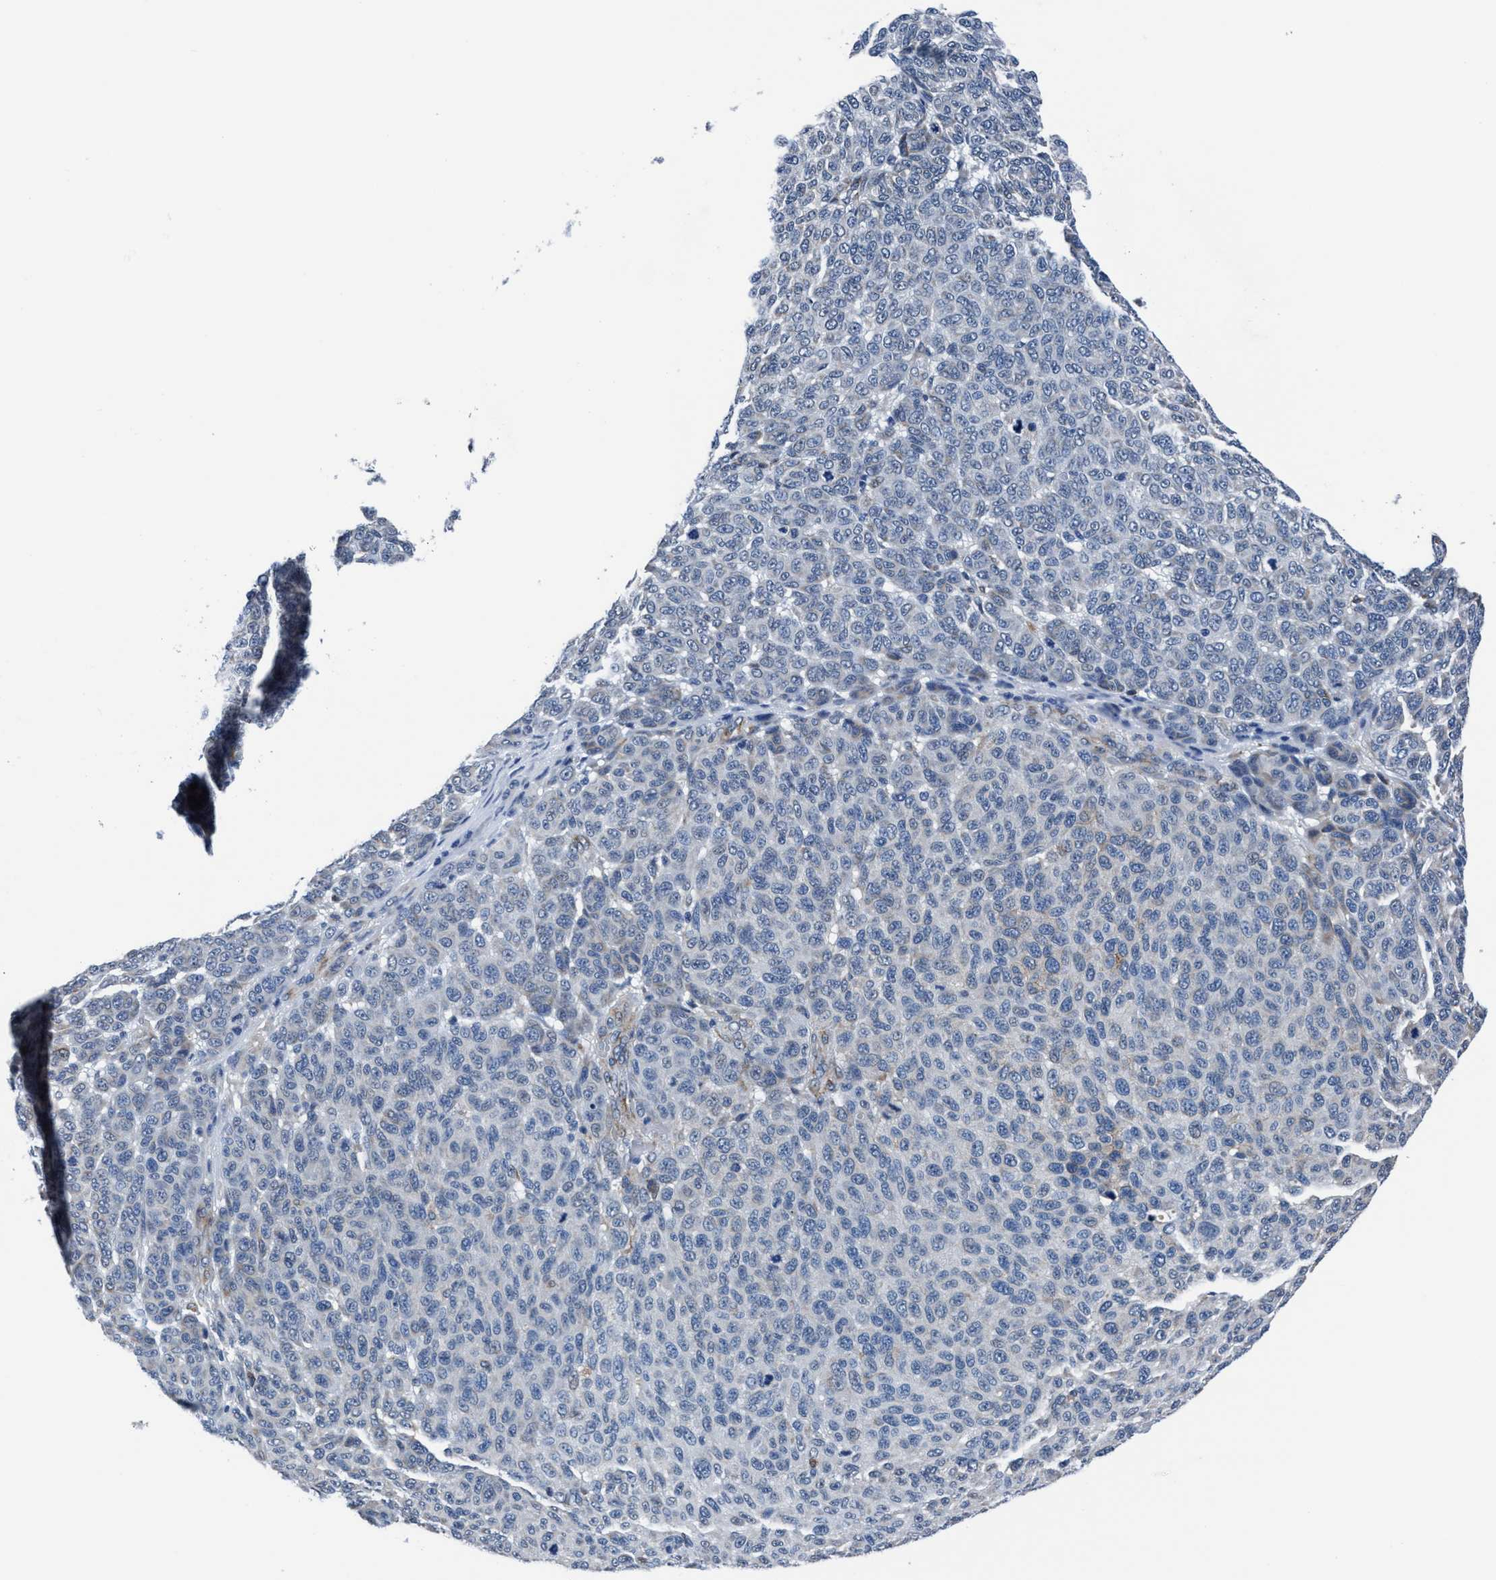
{"staining": {"intensity": "negative", "quantity": "none", "location": "none"}, "tissue": "melanoma", "cell_type": "Tumor cells", "image_type": "cancer", "snomed": [{"axis": "morphology", "description": "Malignant melanoma, NOS"}, {"axis": "topography", "description": "Skin"}], "caption": "A high-resolution histopathology image shows IHC staining of malignant melanoma, which reveals no significant staining in tumor cells.", "gene": "TMEM94", "patient": {"sex": "male", "age": 59}}